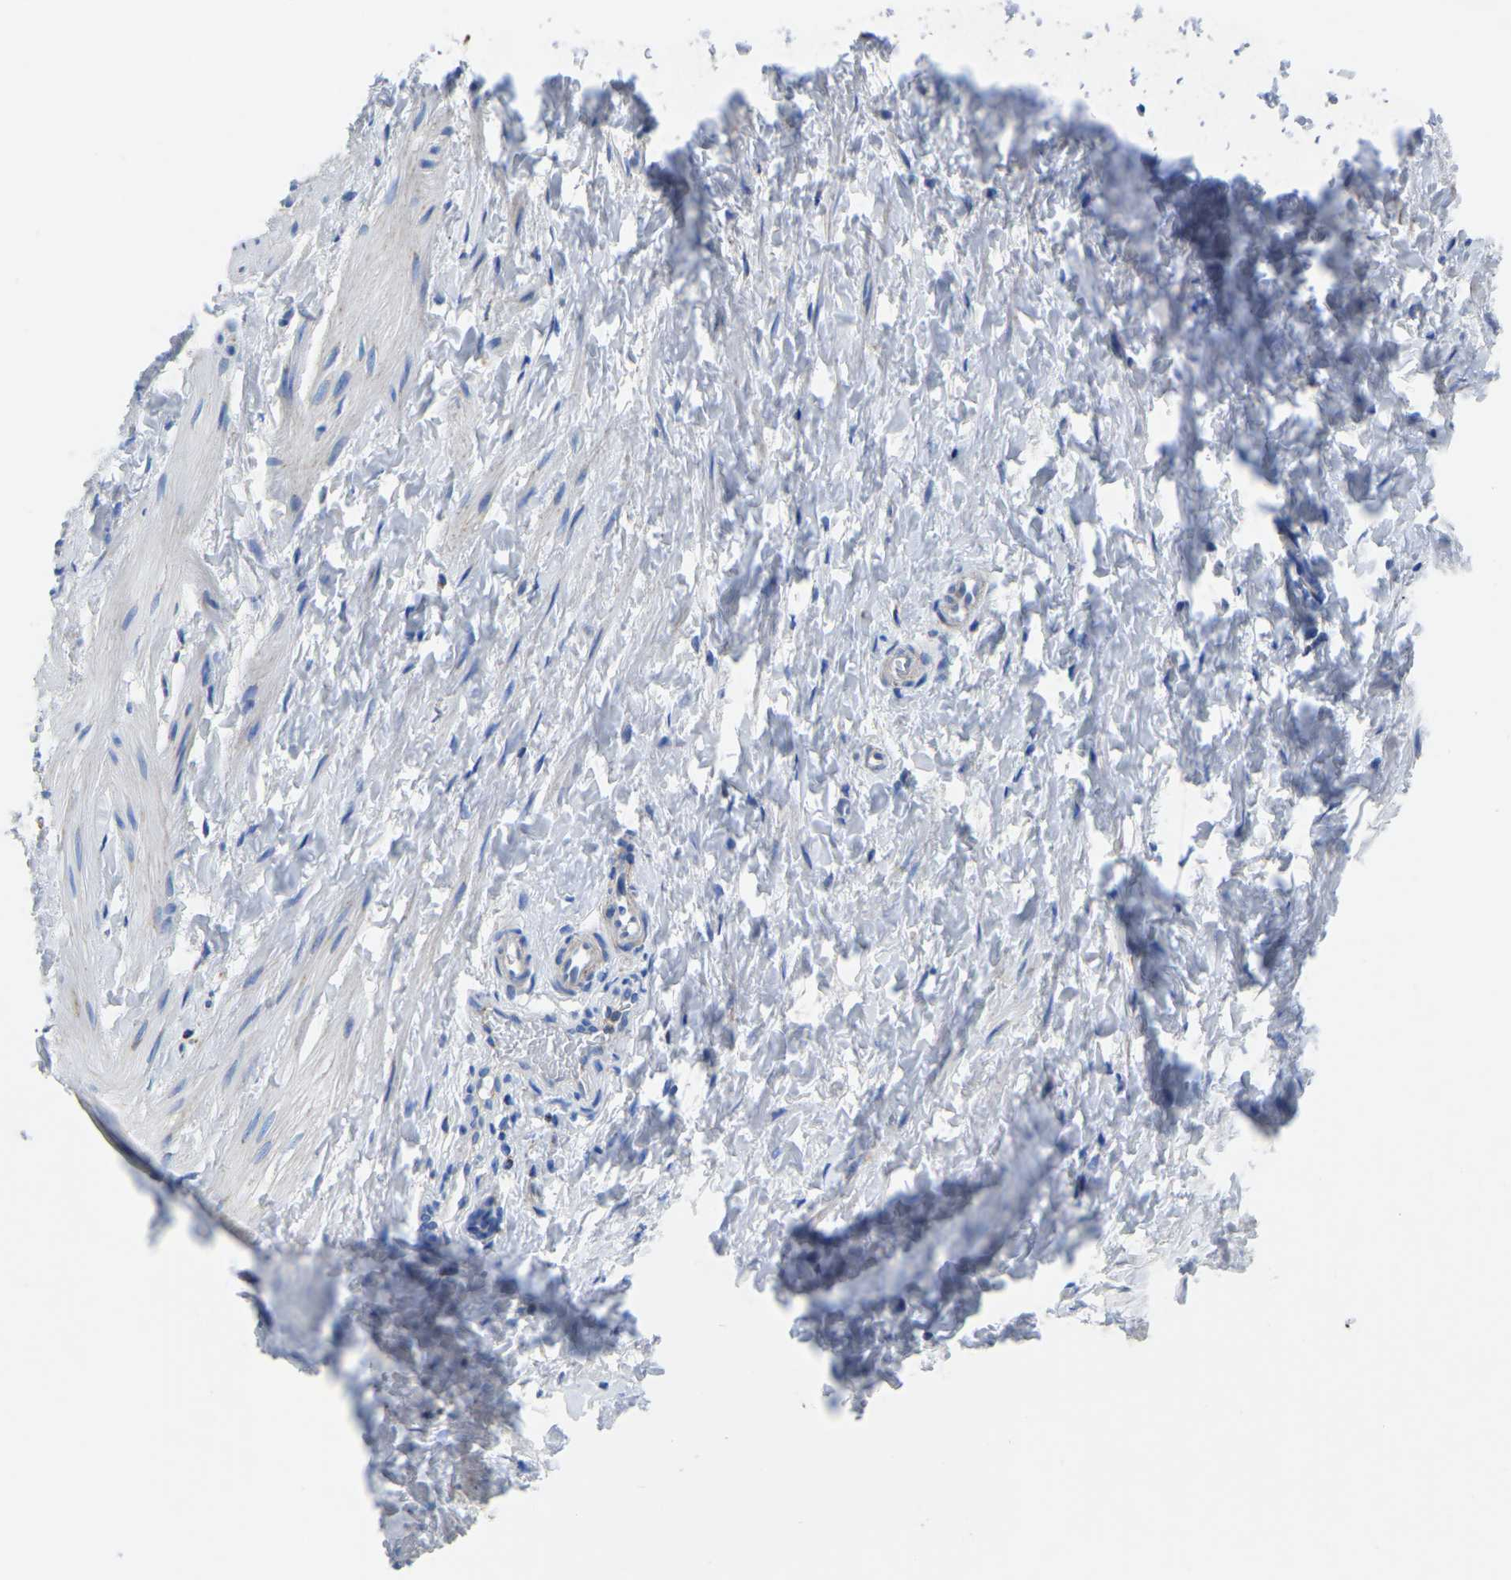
{"staining": {"intensity": "negative", "quantity": "none", "location": "none"}, "tissue": "smooth muscle", "cell_type": "Smooth muscle cells", "image_type": "normal", "snomed": [{"axis": "morphology", "description": "Normal tissue, NOS"}, {"axis": "topography", "description": "Smooth muscle"}], "caption": "Immunohistochemical staining of normal smooth muscle displays no significant positivity in smooth muscle cells. (Brightfield microscopy of DAB (3,3'-diaminobenzidine) immunohistochemistry (IHC) at high magnification).", "gene": "ETFA", "patient": {"sex": "male", "age": 16}}